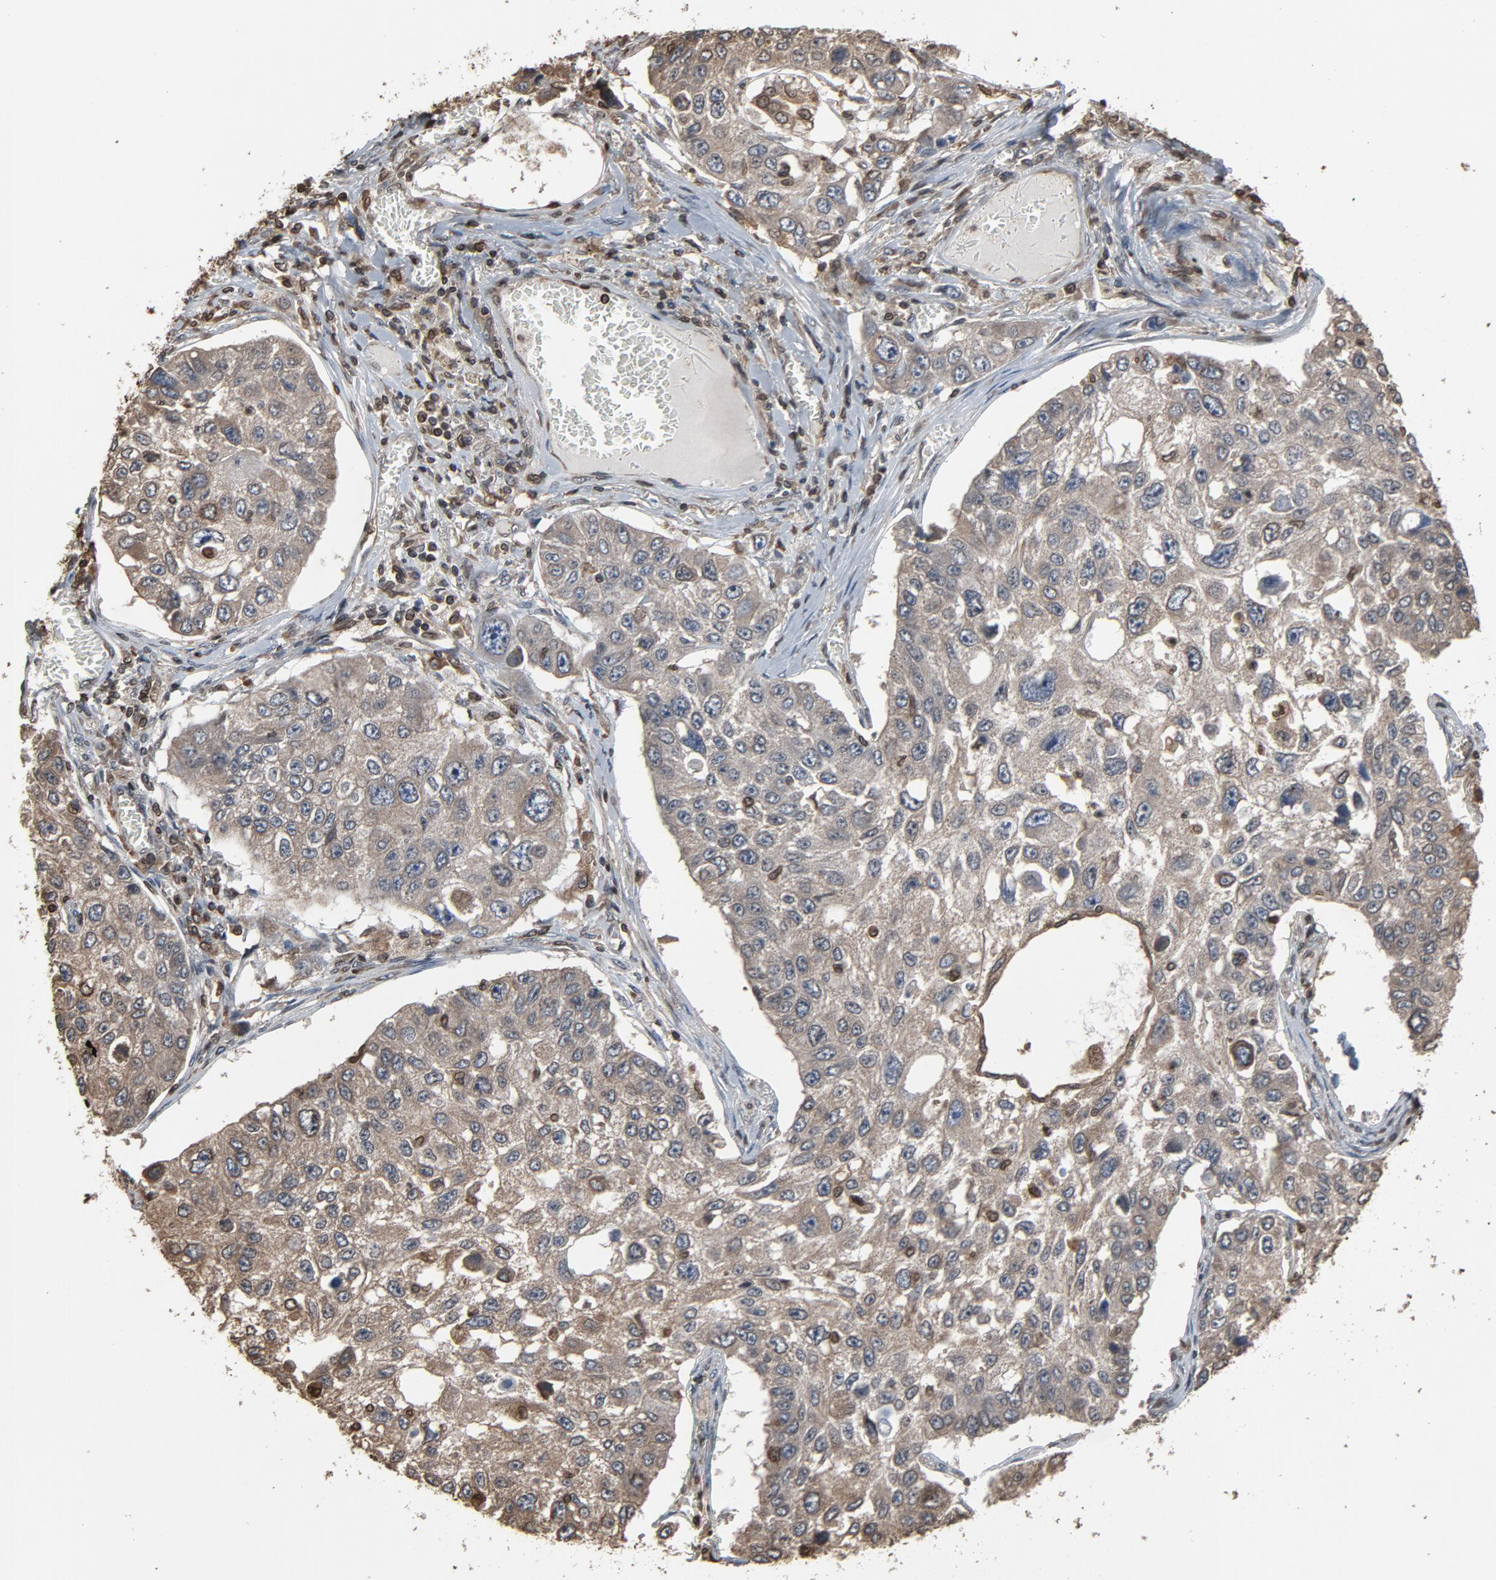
{"staining": {"intensity": "weak", "quantity": "25%-75%", "location": "cytoplasmic/membranous"}, "tissue": "lung cancer", "cell_type": "Tumor cells", "image_type": "cancer", "snomed": [{"axis": "morphology", "description": "Squamous cell carcinoma, NOS"}, {"axis": "topography", "description": "Lung"}], "caption": "DAB (3,3'-diaminobenzidine) immunohistochemical staining of squamous cell carcinoma (lung) exhibits weak cytoplasmic/membranous protein expression in approximately 25%-75% of tumor cells. (Brightfield microscopy of DAB IHC at high magnification).", "gene": "UBE2D1", "patient": {"sex": "male", "age": 71}}